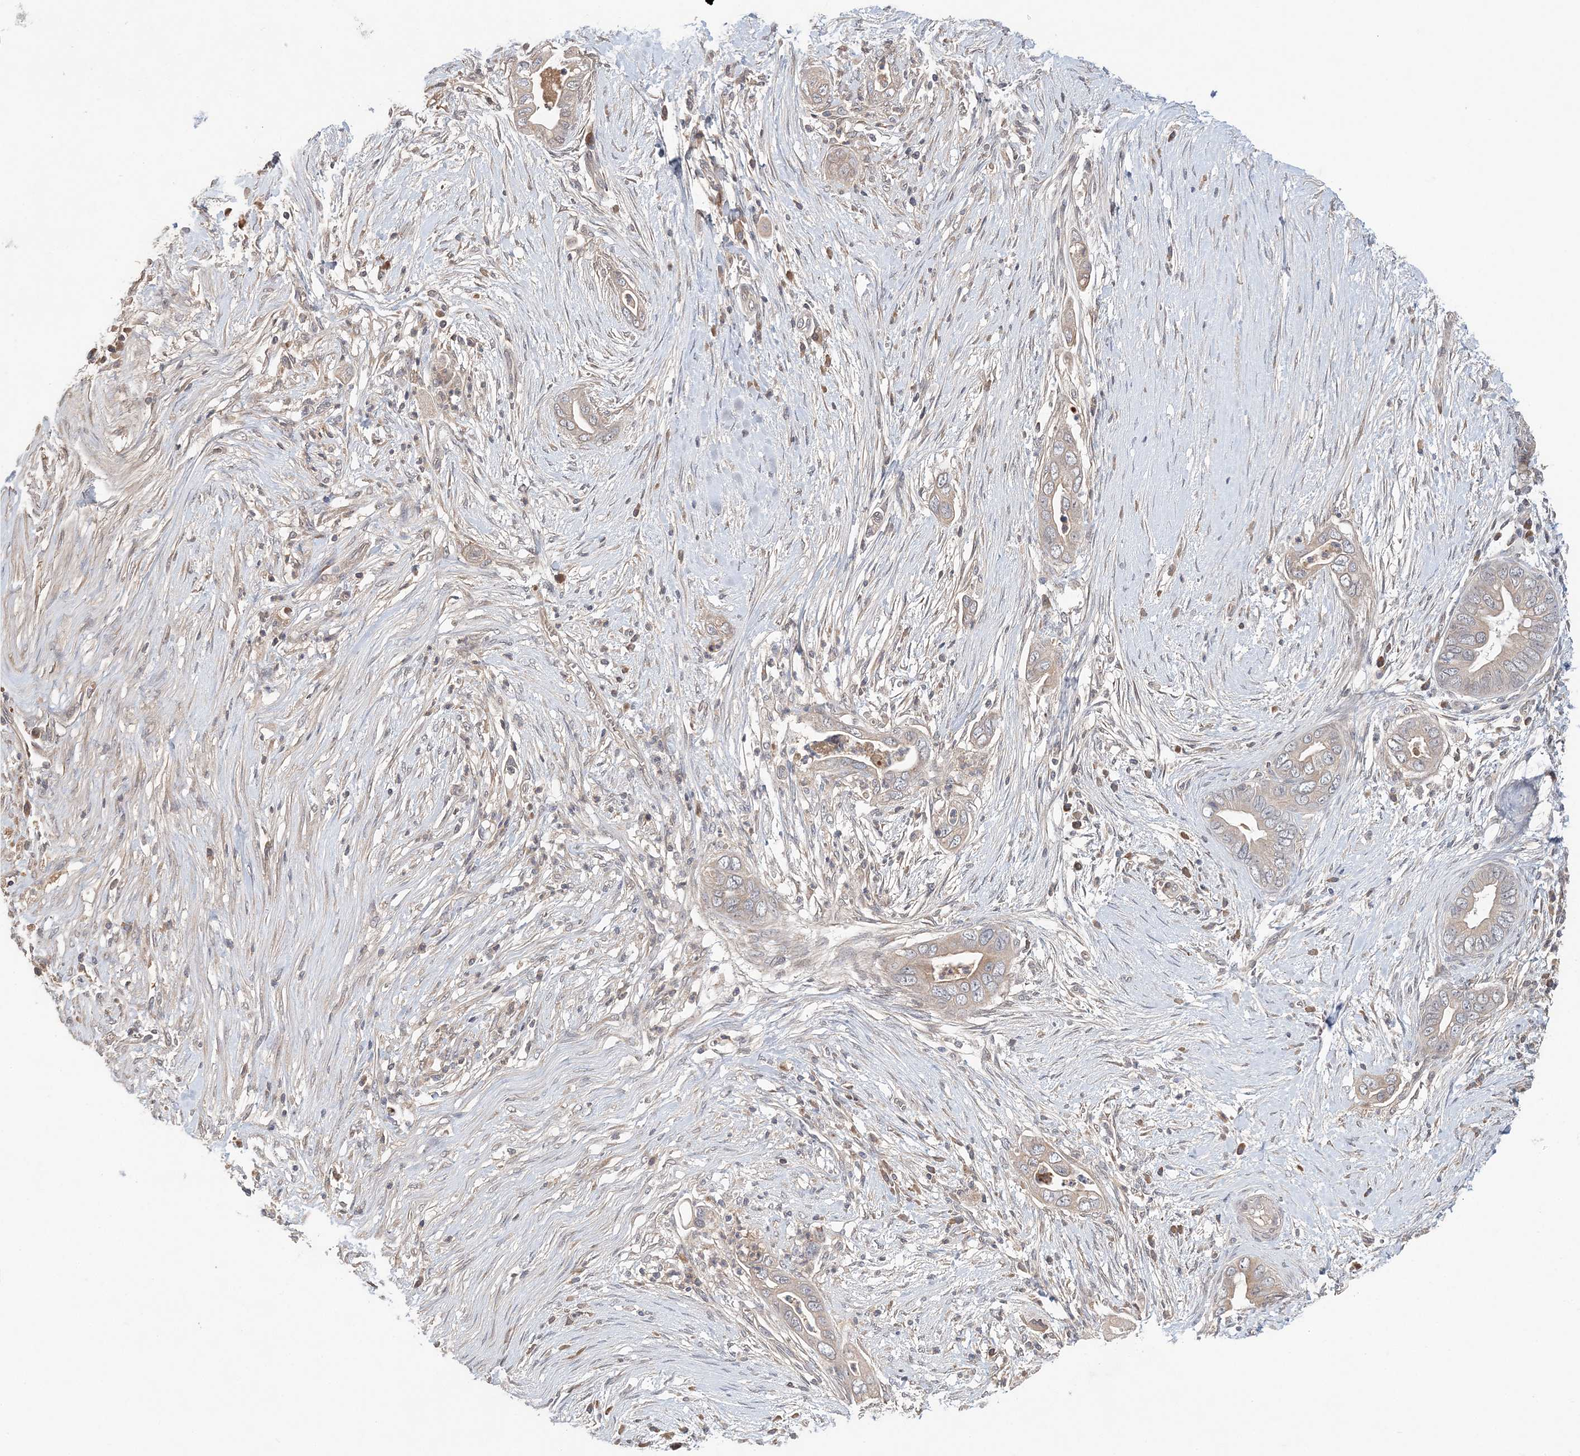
{"staining": {"intensity": "negative", "quantity": "none", "location": "none"}, "tissue": "pancreatic cancer", "cell_type": "Tumor cells", "image_type": "cancer", "snomed": [{"axis": "morphology", "description": "Adenocarcinoma, NOS"}, {"axis": "topography", "description": "Pancreas"}], "caption": "Immunohistochemical staining of pancreatic cancer reveals no significant expression in tumor cells.", "gene": "SYCP3", "patient": {"sex": "male", "age": 75}}